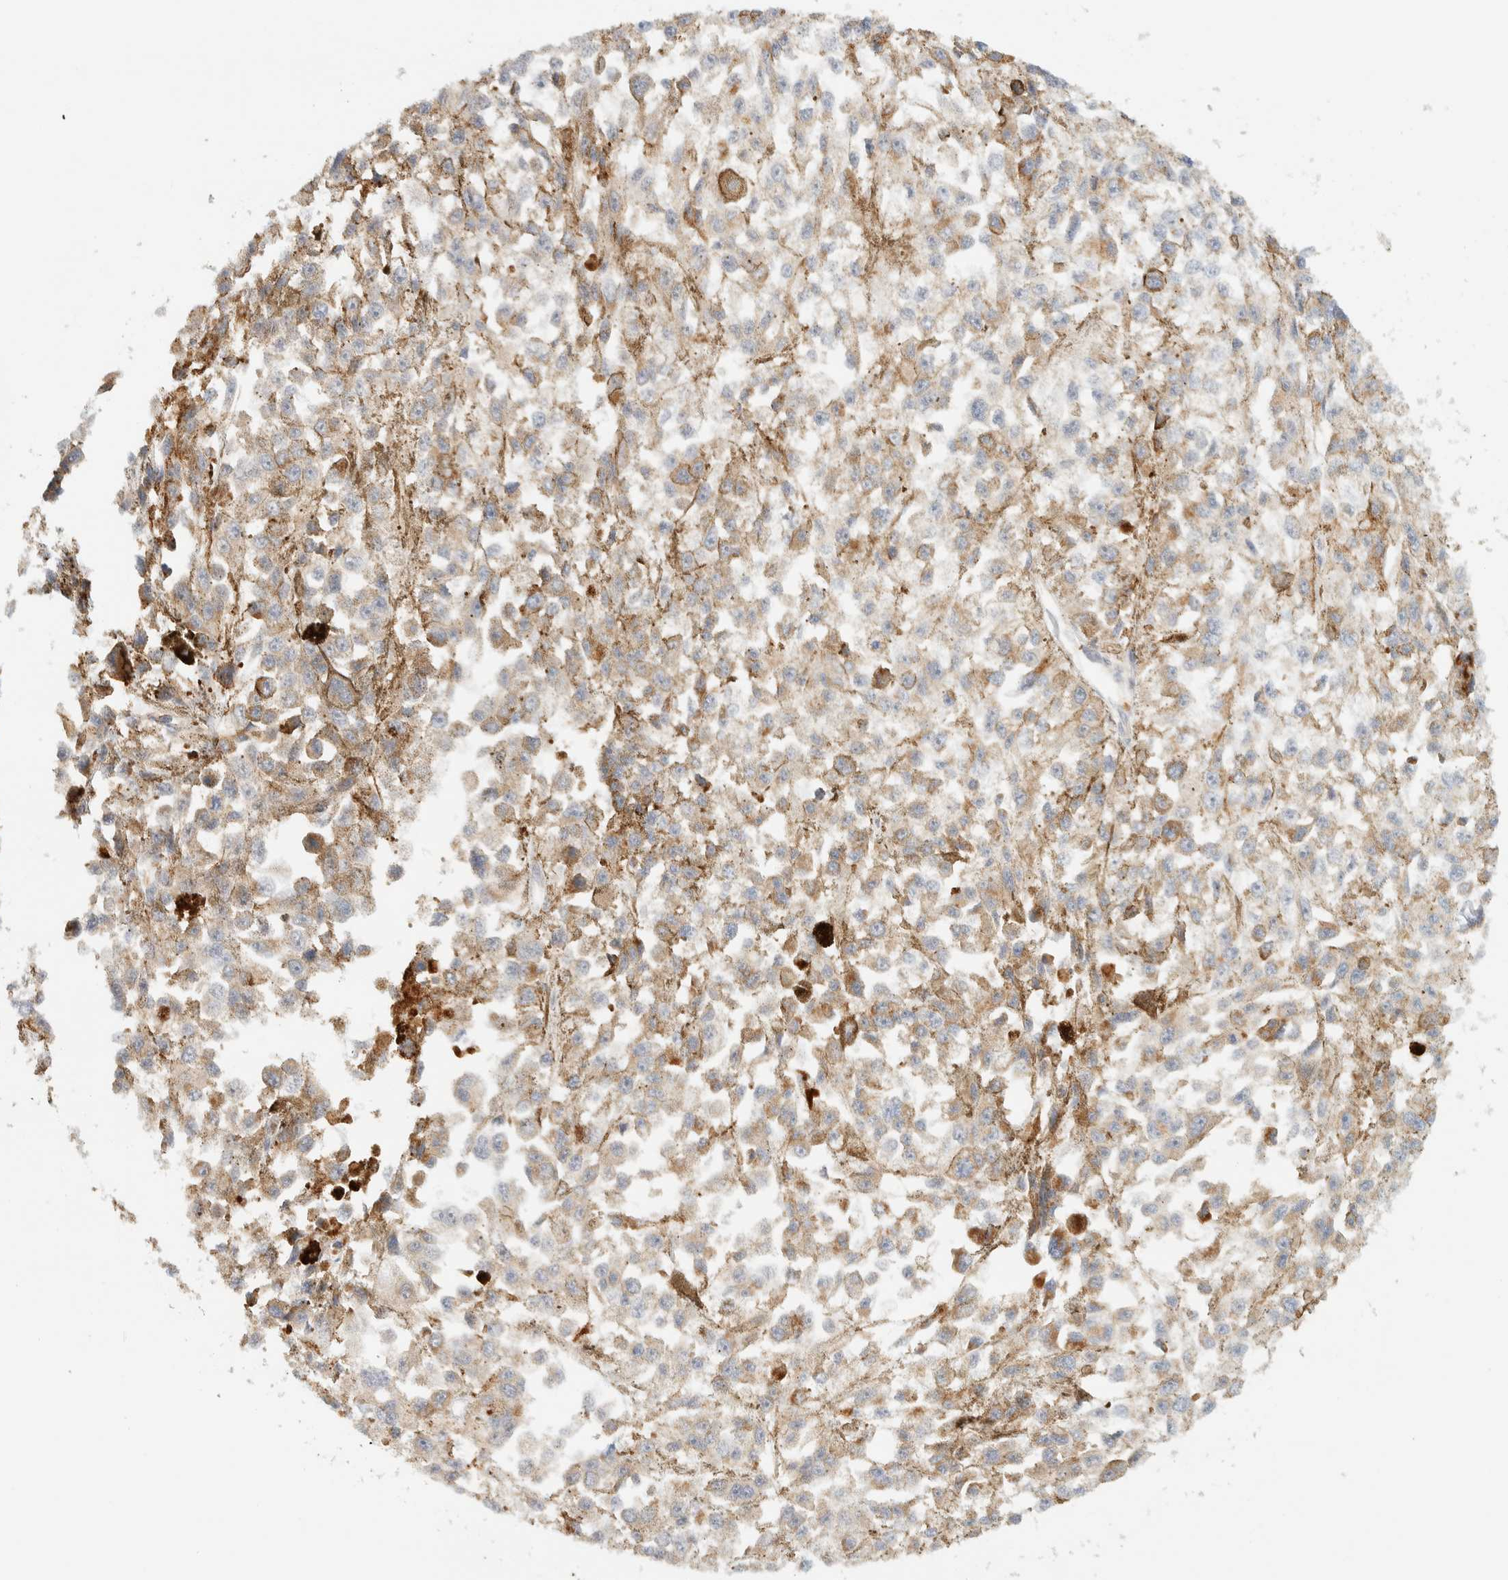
{"staining": {"intensity": "weak", "quantity": "25%-75%", "location": "cytoplasmic/membranous"}, "tissue": "melanoma", "cell_type": "Tumor cells", "image_type": "cancer", "snomed": [{"axis": "morphology", "description": "Malignant melanoma, Metastatic site"}, {"axis": "topography", "description": "Lymph node"}], "caption": "Tumor cells demonstrate weak cytoplasmic/membranous expression in approximately 25%-75% of cells in melanoma.", "gene": "TNK1", "patient": {"sex": "male", "age": 59}}